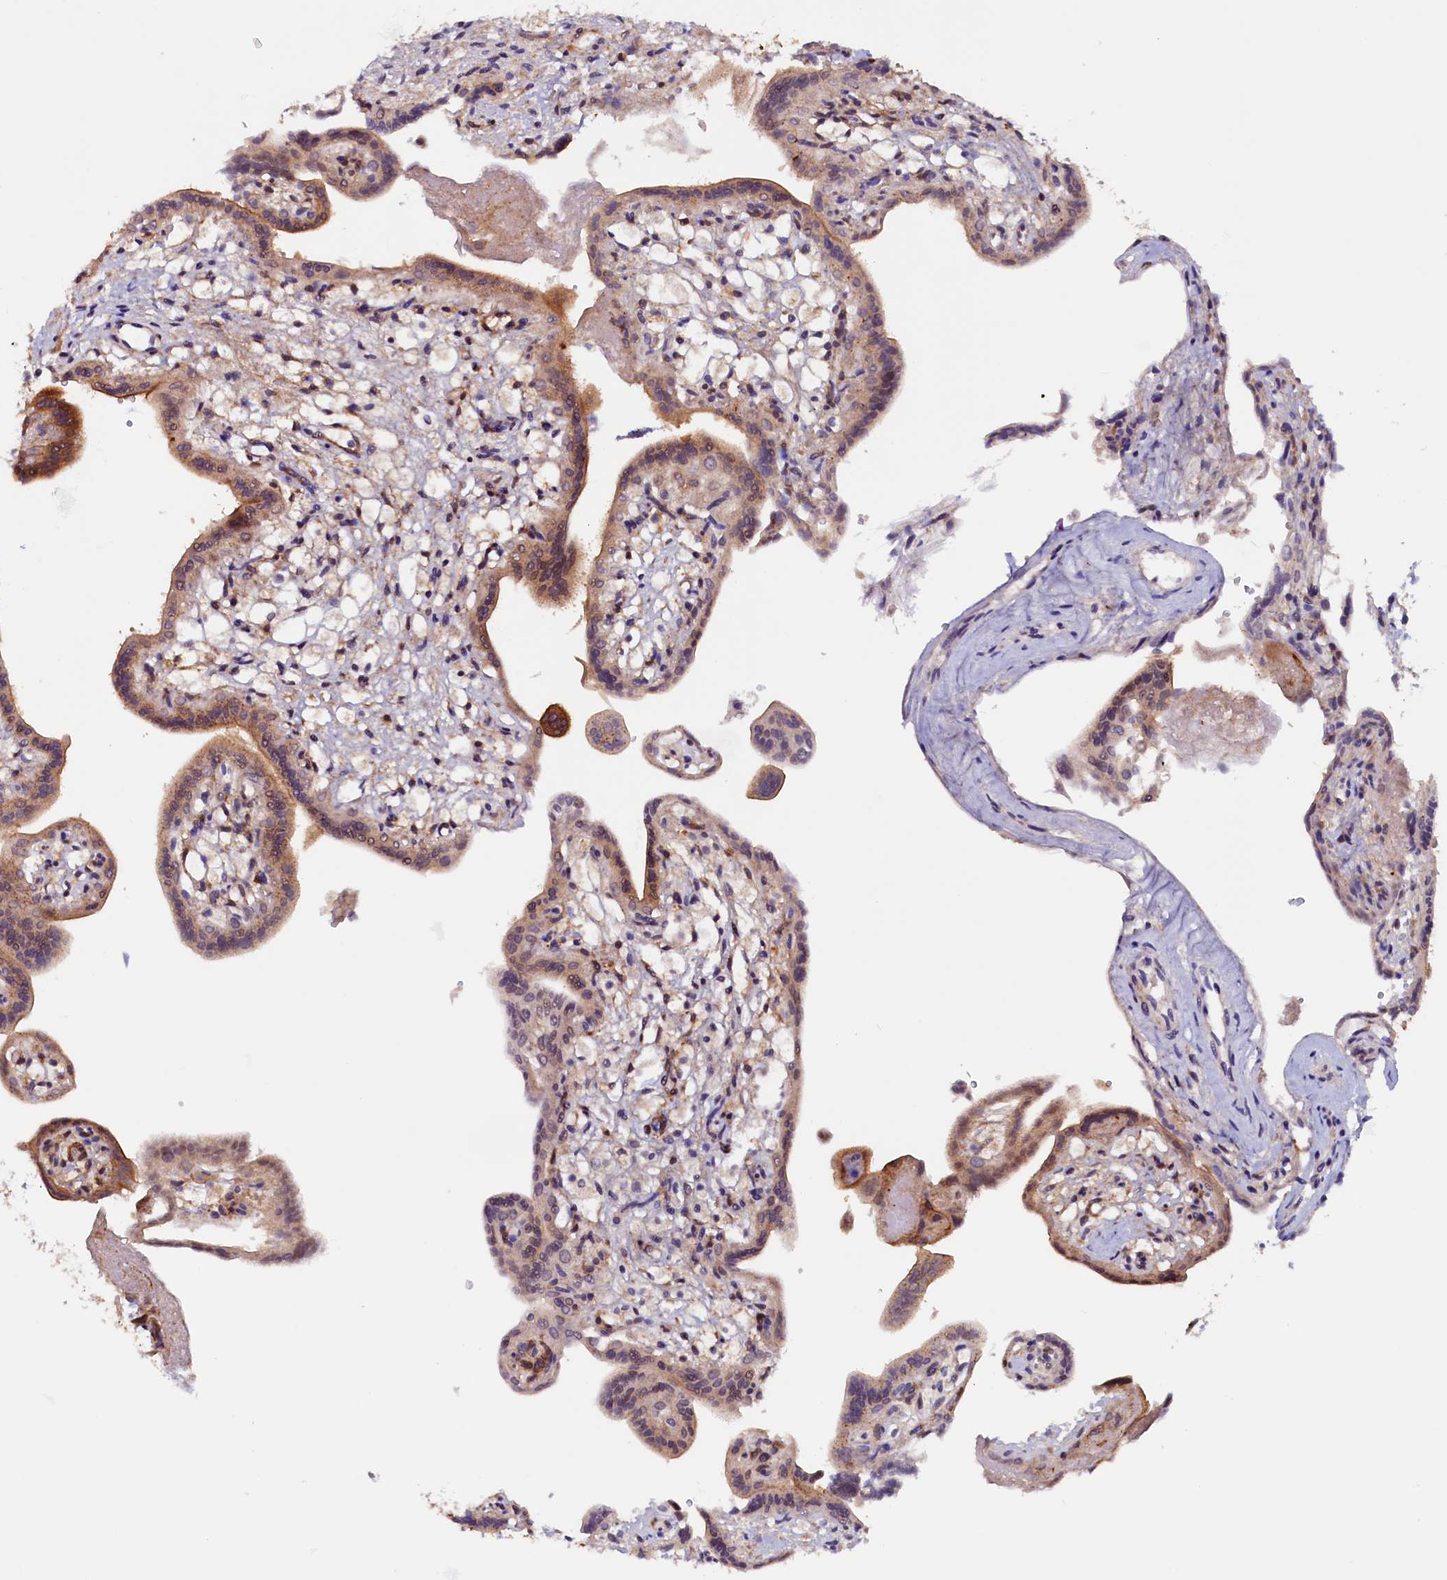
{"staining": {"intensity": "strong", "quantity": "25%-75%", "location": "cytoplasmic/membranous"}, "tissue": "placenta", "cell_type": "Trophoblastic cells", "image_type": "normal", "snomed": [{"axis": "morphology", "description": "Normal tissue, NOS"}, {"axis": "topography", "description": "Placenta"}], "caption": "Protein expression analysis of benign placenta displays strong cytoplasmic/membranous staining in about 25%-75% of trophoblastic cells.", "gene": "PACSIN3", "patient": {"sex": "female", "age": 37}}